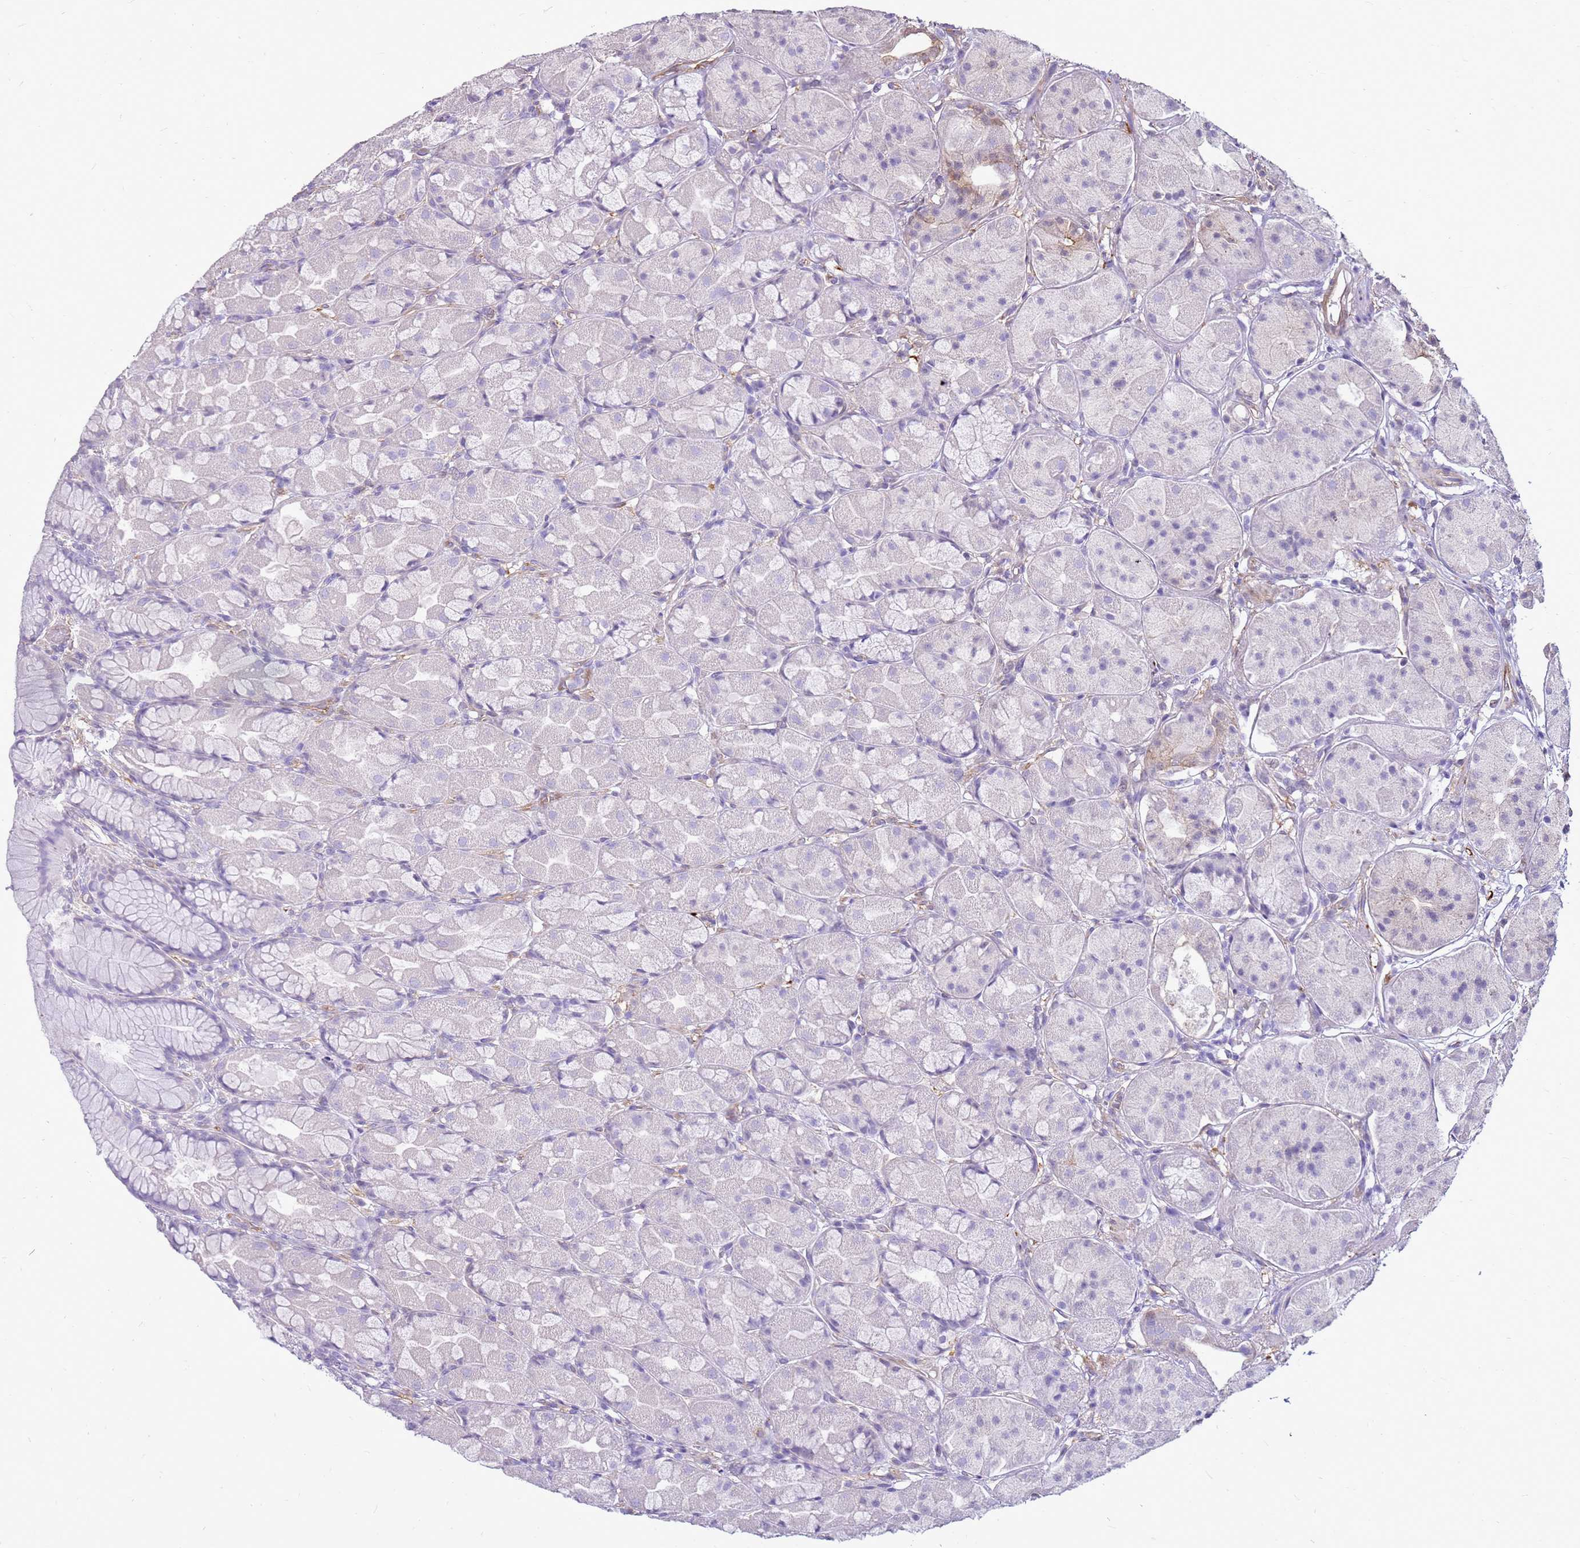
{"staining": {"intensity": "moderate", "quantity": "<25%", "location": "cytoplasmic/membranous"}, "tissue": "stomach", "cell_type": "Glandular cells", "image_type": "normal", "snomed": [{"axis": "morphology", "description": "Normal tissue, NOS"}, {"axis": "topography", "description": "Stomach"}], "caption": "Glandular cells show low levels of moderate cytoplasmic/membranous staining in approximately <25% of cells in unremarkable human stomach.", "gene": "HSPB1", "patient": {"sex": "male", "age": 57}}